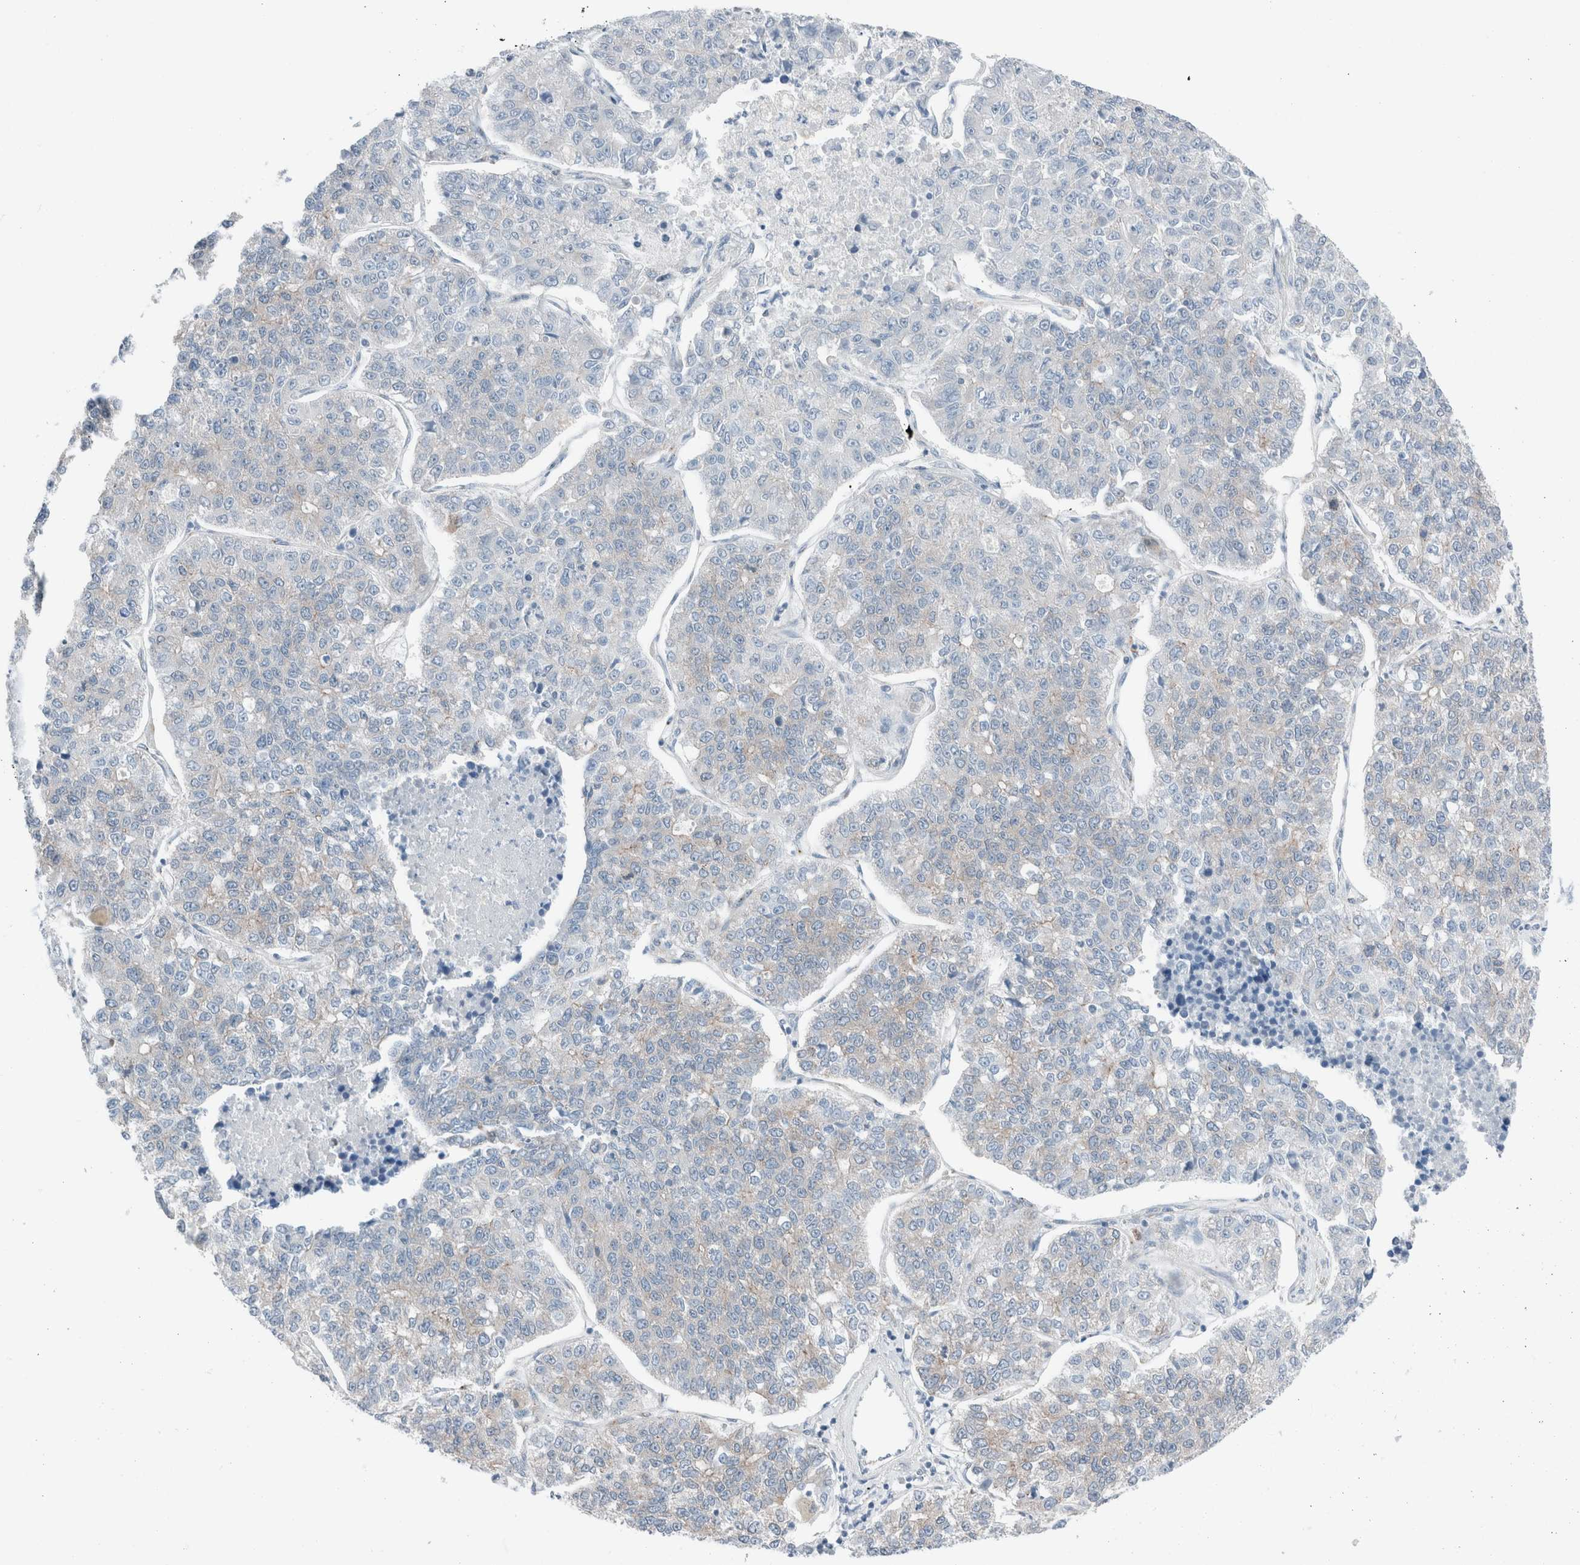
{"staining": {"intensity": "weak", "quantity": "<25%", "location": "cytoplasmic/membranous"}, "tissue": "lung cancer", "cell_type": "Tumor cells", "image_type": "cancer", "snomed": [{"axis": "morphology", "description": "Adenocarcinoma, NOS"}, {"axis": "topography", "description": "Lung"}], "caption": "The image demonstrates no staining of tumor cells in lung cancer.", "gene": "CASC3", "patient": {"sex": "male", "age": 49}}